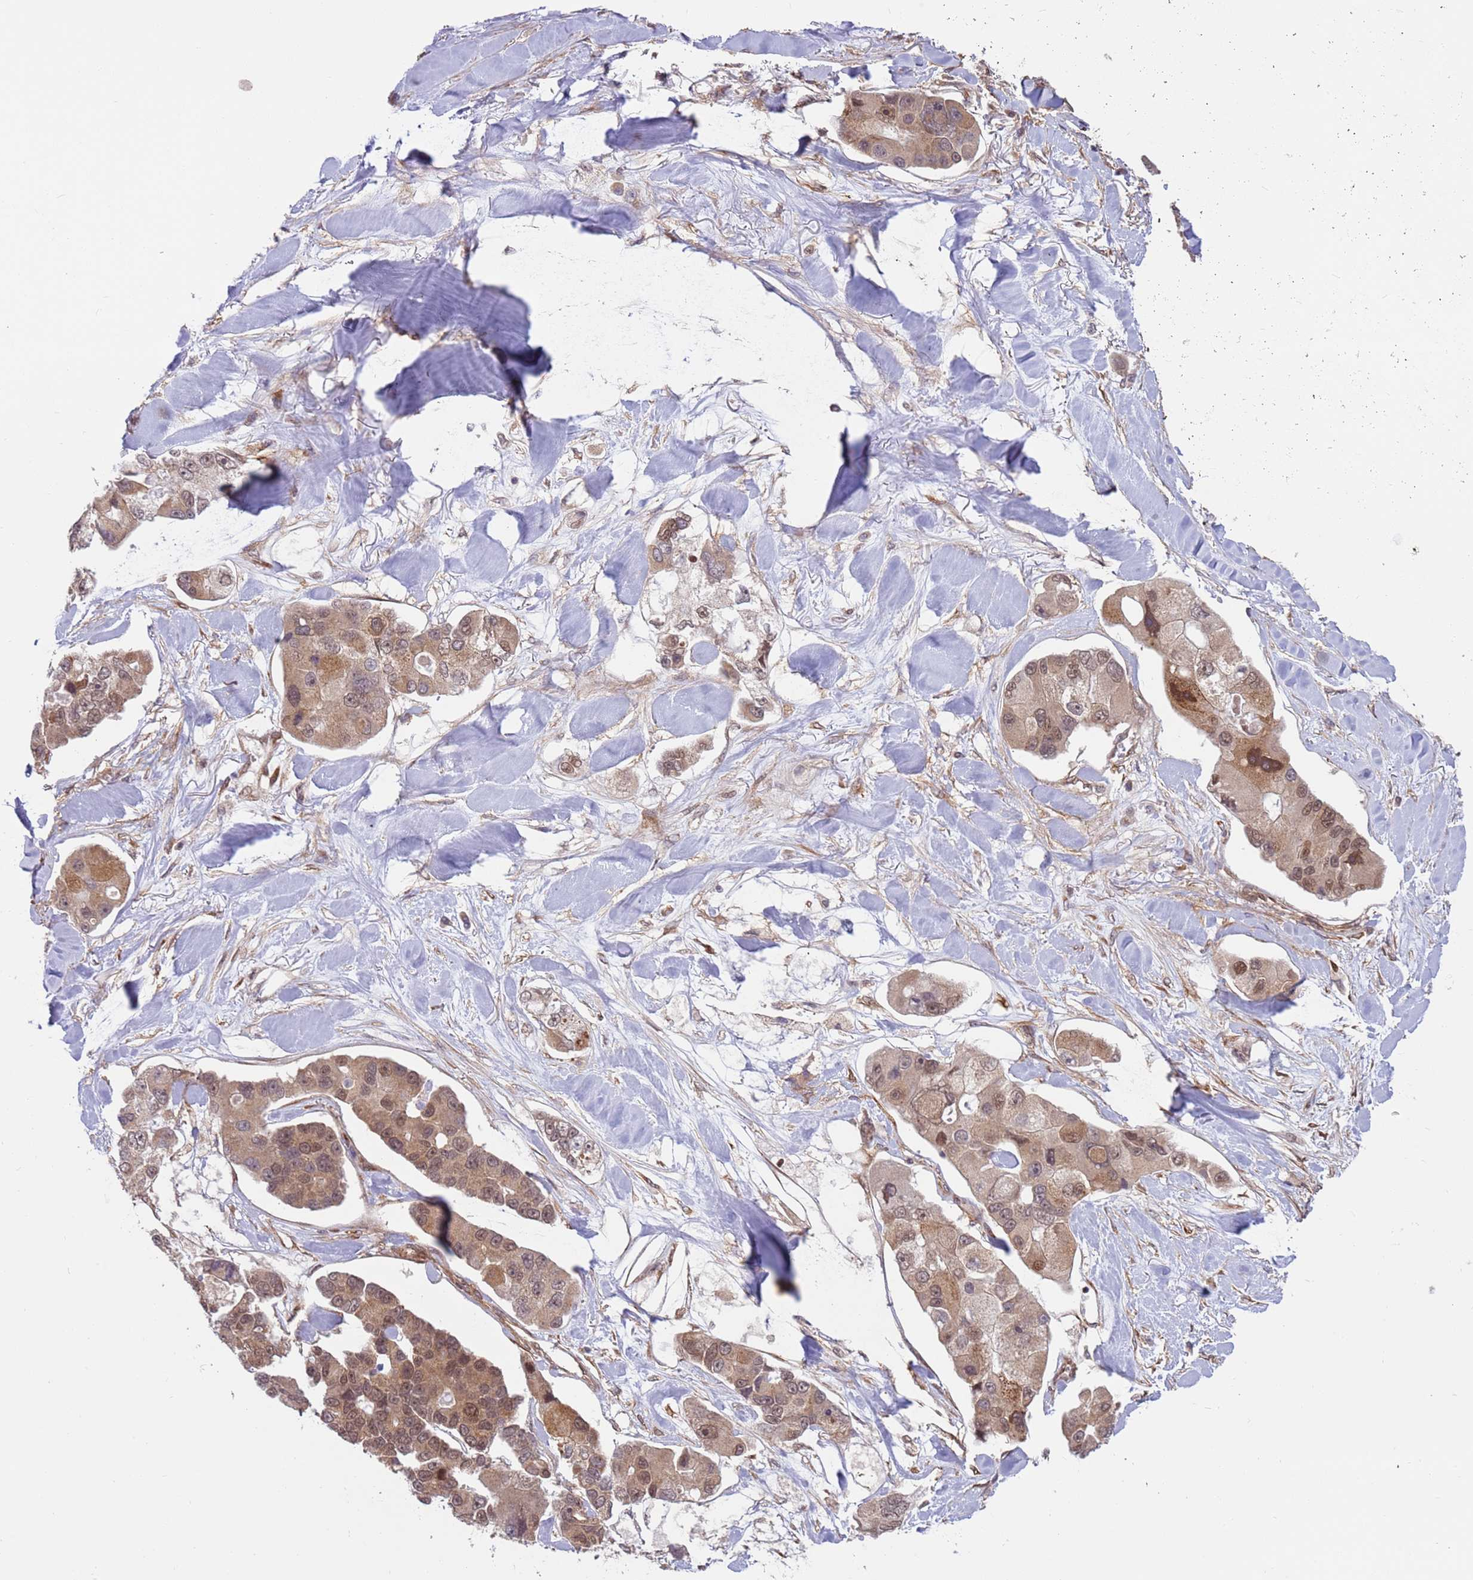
{"staining": {"intensity": "moderate", "quantity": ">75%", "location": "cytoplasmic/membranous,nuclear"}, "tissue": "lung cancer", "cell_type": "Tumor cells", "image_type": "cancer", "snomed": [{"axis": "morphology", "description": "Adenocarcinoma, NOS"}, {"axis": "topography", "description": "Lung"}], "caption": "Protein staining reveals moderate cytoplasmic/membranous and nuclear expression in approximately >75% of tumor cells in lung cancer (adenocarcinoma). The staining is performed using DAB (3,3'-diaminobenzidine) brown chromogen to label protein expression. The nuclei are counter-stained blue using hematoxylin.", "gene": "DCAF4", "patient": {"sex": "female", "age": 54}}